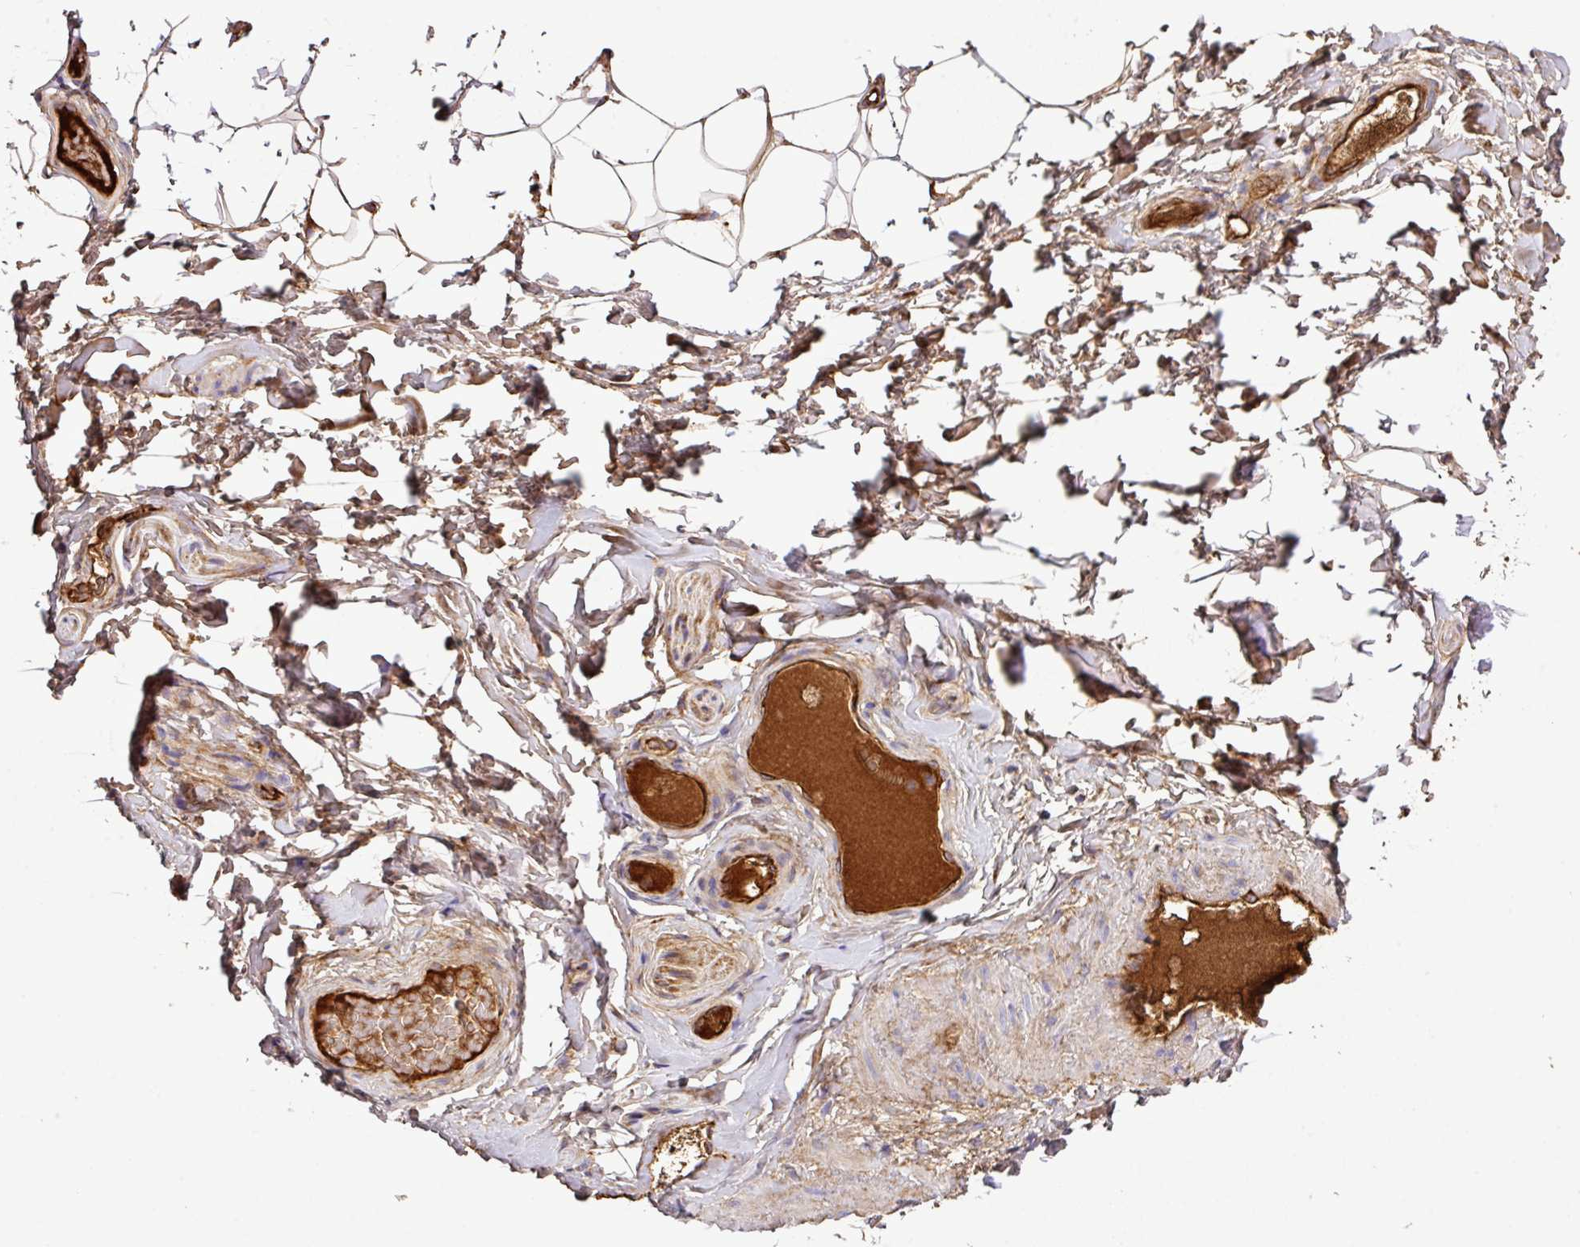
{"staining": {"intensity": "weak", "quantity": ">75%", "location": "cytoplasmic/membranous"}, "tissue": "adipose tissue", "cell_type": "Adipocytes", "image_type": "normal", "snomed": [{"axis": "morphology", "description": "Normal tissue, NOS"}, {"axis": "topography", "description": "Vascular tissue"}, {"axis": "topography", "description": "Peripheral nerve tissue"}], "caption": "Brown immunohistochemical staining in normal human adipose tissue displays weak cytoplasmic/membranous expression in about >75% of adipocytes.", "gene": "CTXN2", "patient": {"sex": "male", "age": 41}}